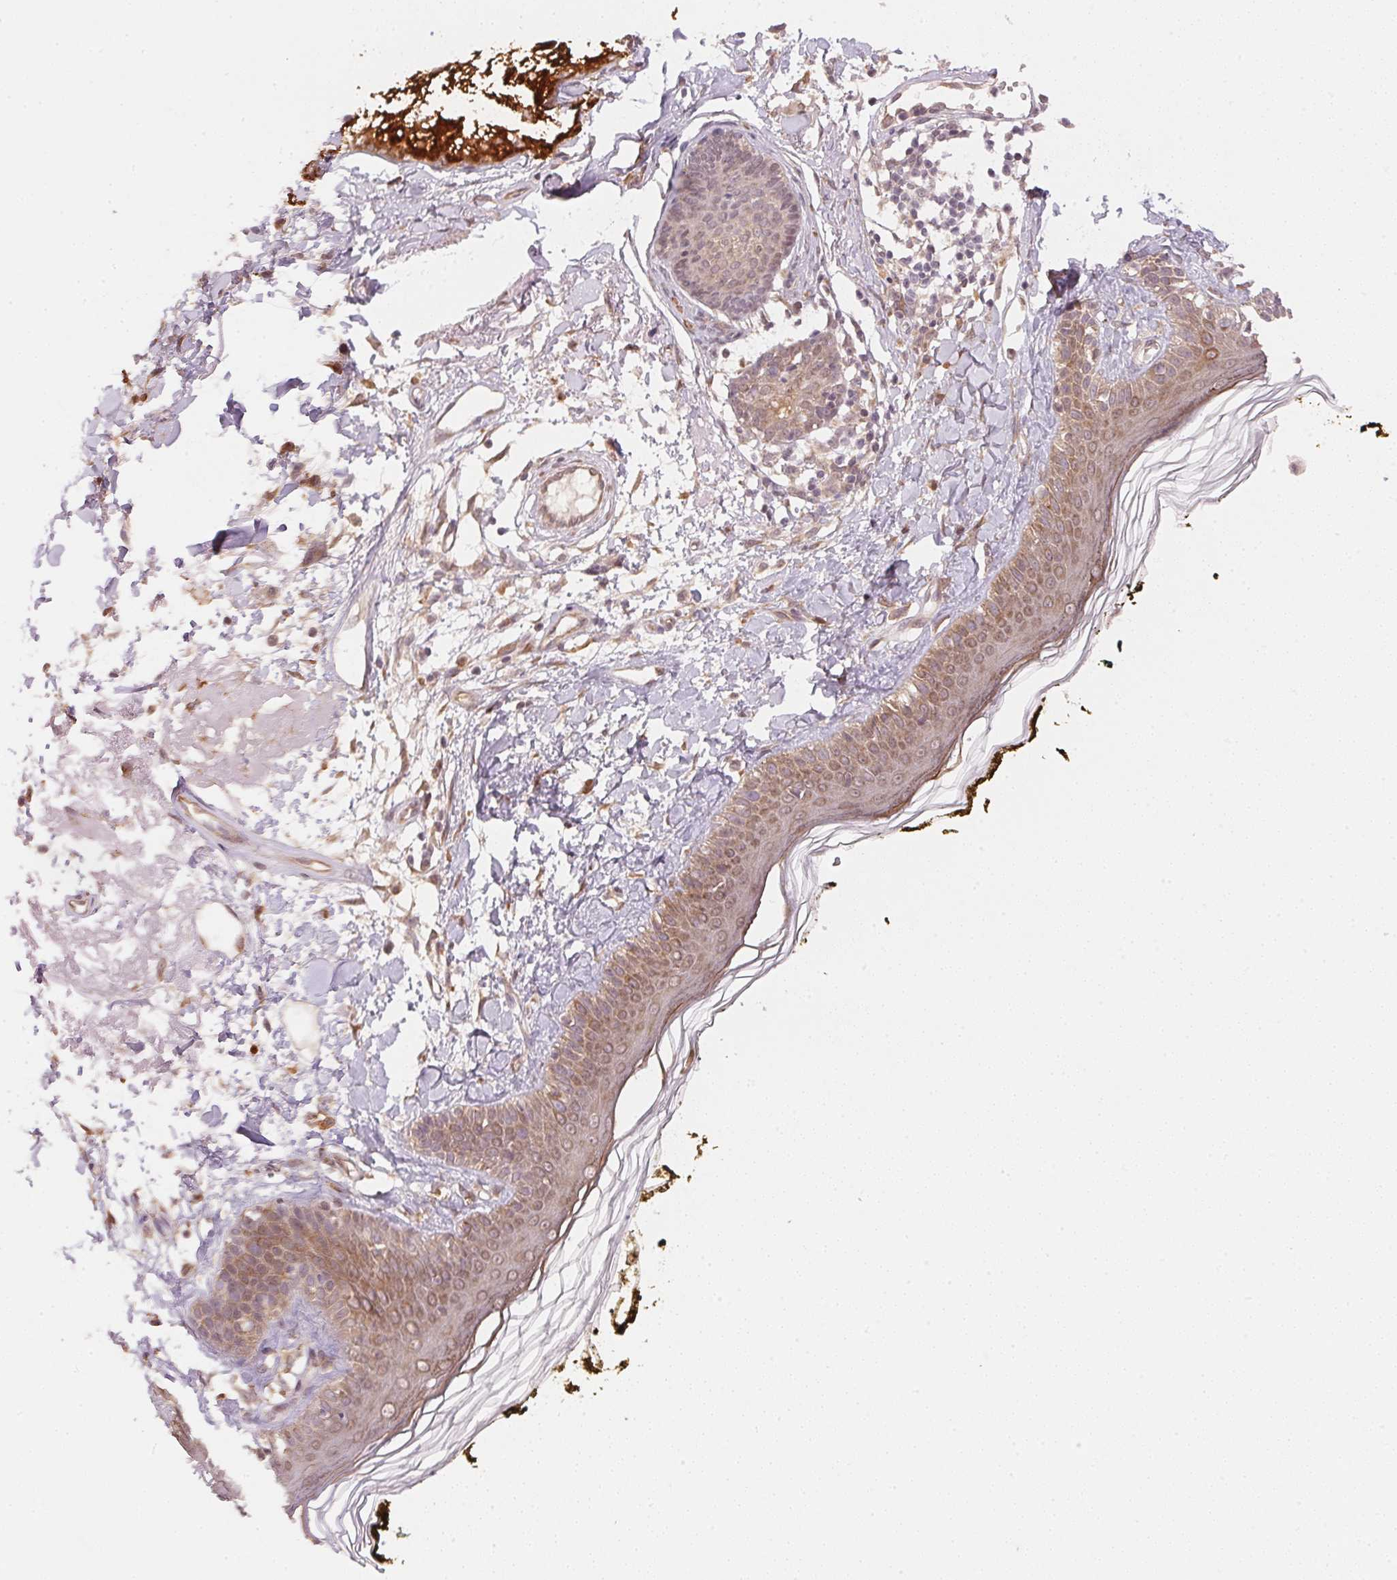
{"staining": {"intensity": "moderate", "quantity": ">75%", "location": "cytoplasmic/membranous,nuclear"}, "tissue": "skin", "cell_type": "Fibroblasts", "image_type": "normal", "snomed": [{"axis": "morphology", "description": "Normal tissue, NOS"}, {"axis": "topography", "description": "Skin"}], "caption": "Human skin stained with a brown dye exhibits moderate cytoplasmic/membranous,nuclear positive staining in approximately >75% of fibroblasts.", "gene": "EI24", "patient": {"sex": "male", "age": 76}}